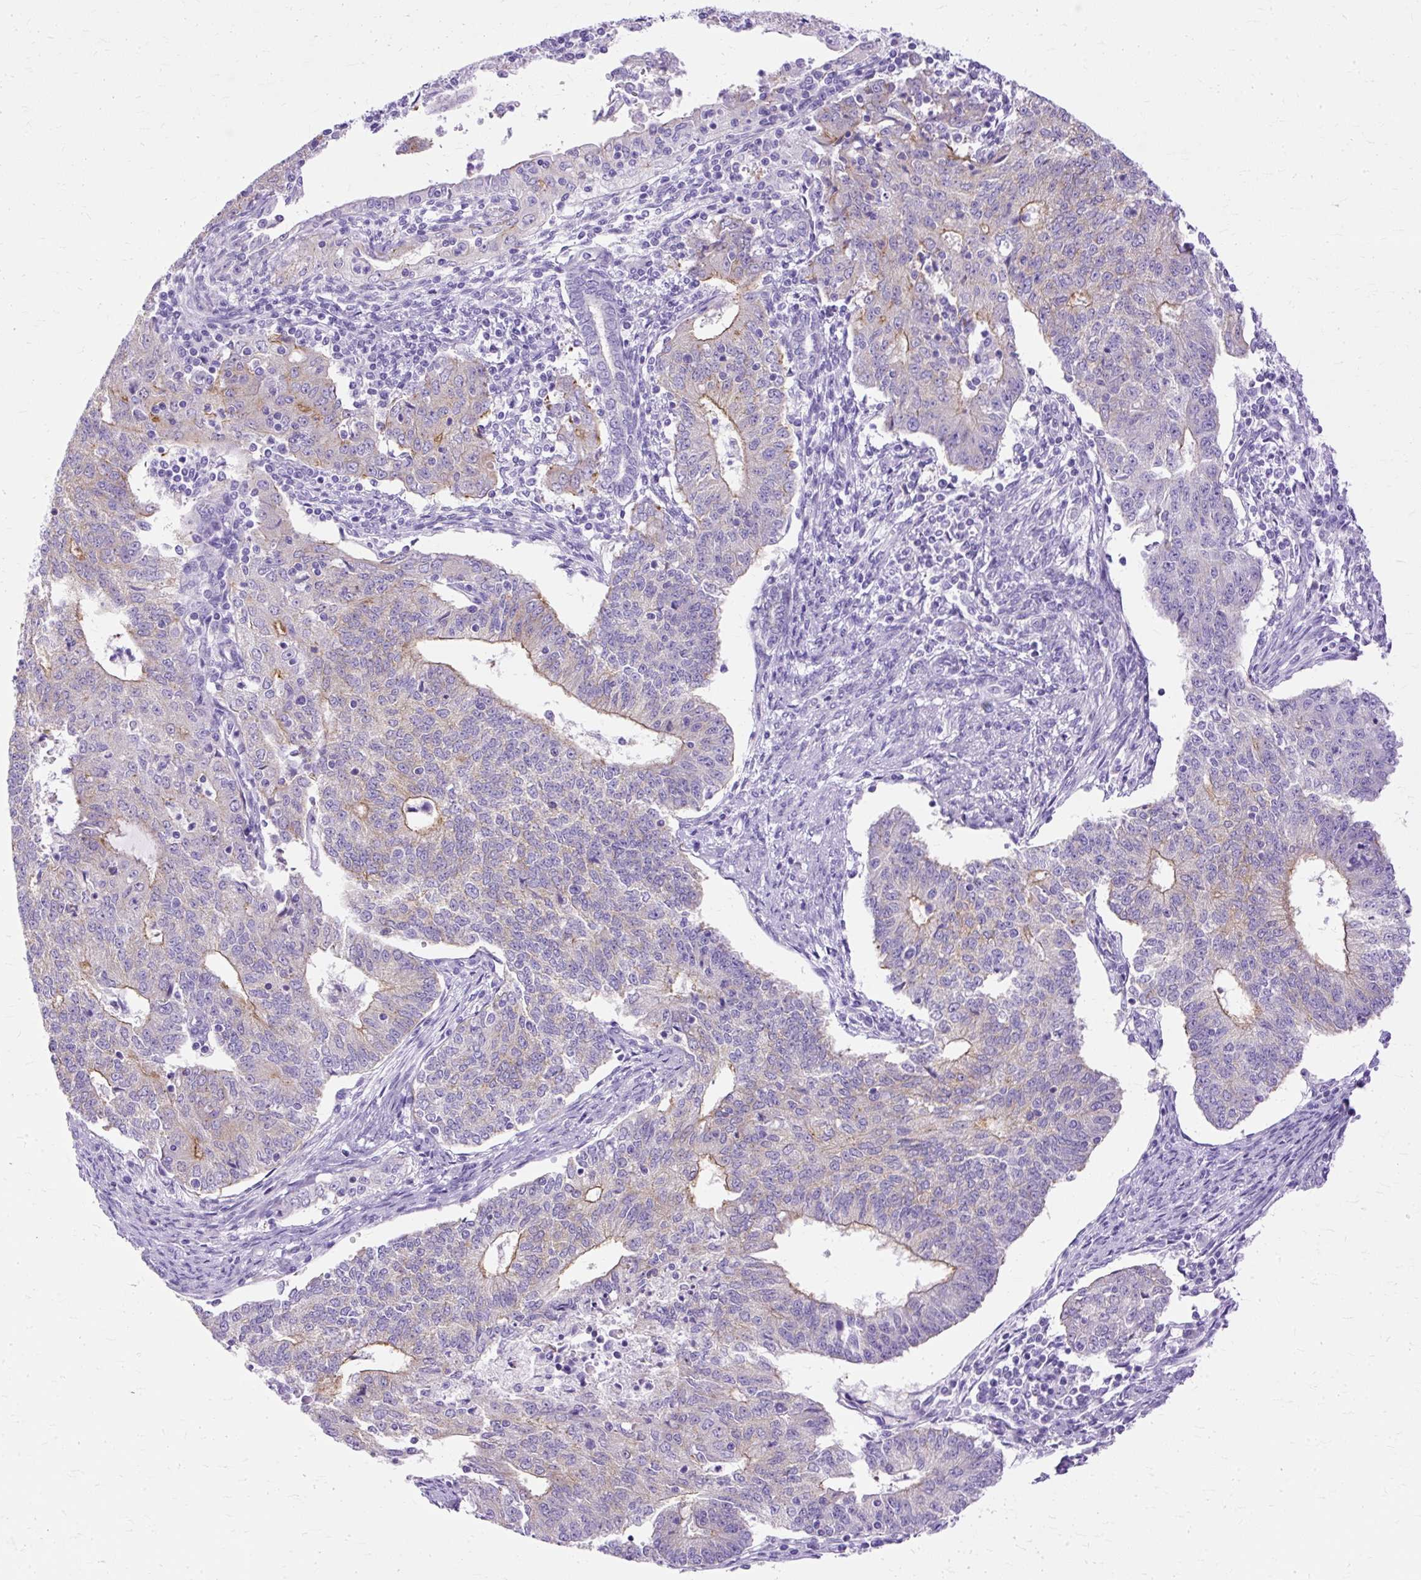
{"staining": {"intensity": "weak", "quantity": "<25%", "location": "cytoplasmic/membranous"}, "tissue": "endometrial cancer", "cell_type": "Tumor cells", "image_type": "cancer", "snomed": [{"axis": "morphology", "description": "Adenocarcinoma, NOS"}, {"axis": "topography", "description": "Endometrium"}], "caption": "Immunohistochemical staining of adenocarcinoma (endometrial) reveals no significant positivity in tumor cells.", "gene": "MYO6", "patient": {"sex": "female", "age": 56}}